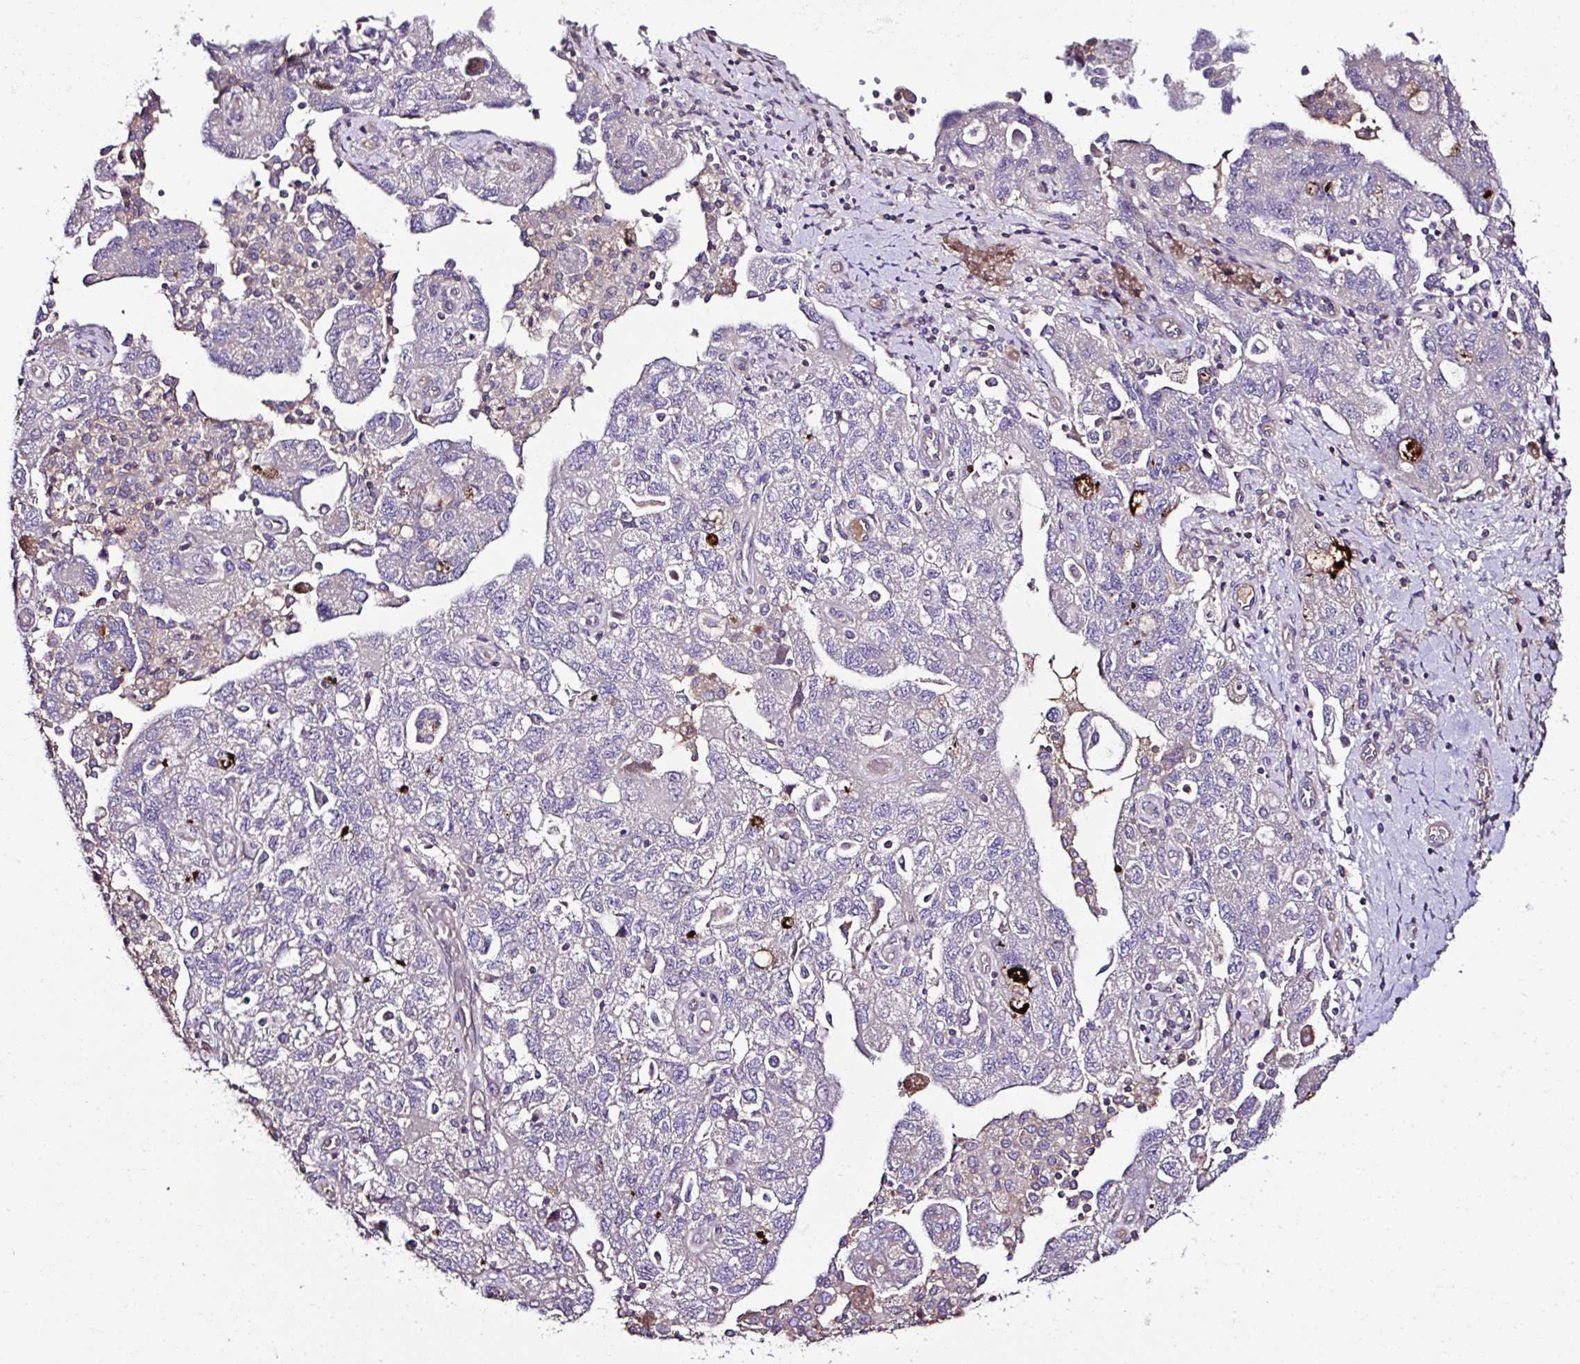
{"staining": {"intensity": "negative", "quantity": "none", "location": "none"}, "tissue": "ovarian cancer", "cell_type": "Tumor cells", "image_type": "cancer", "snomed": [{"axis": "morphology", "description": "Carcinoma, NOS"}, {"axis": "morphology", "description": "Cystadenocarcinoma, serous, NOS"}, {"axis": "topography", "description": "Ovary"}], "caption": "A micrograph of ovarian carcinoma stained for a protein shows no brown staining in tumor cells.", "gene": "CCDC85C", "patient": {"sex": "female", "age": 69}}